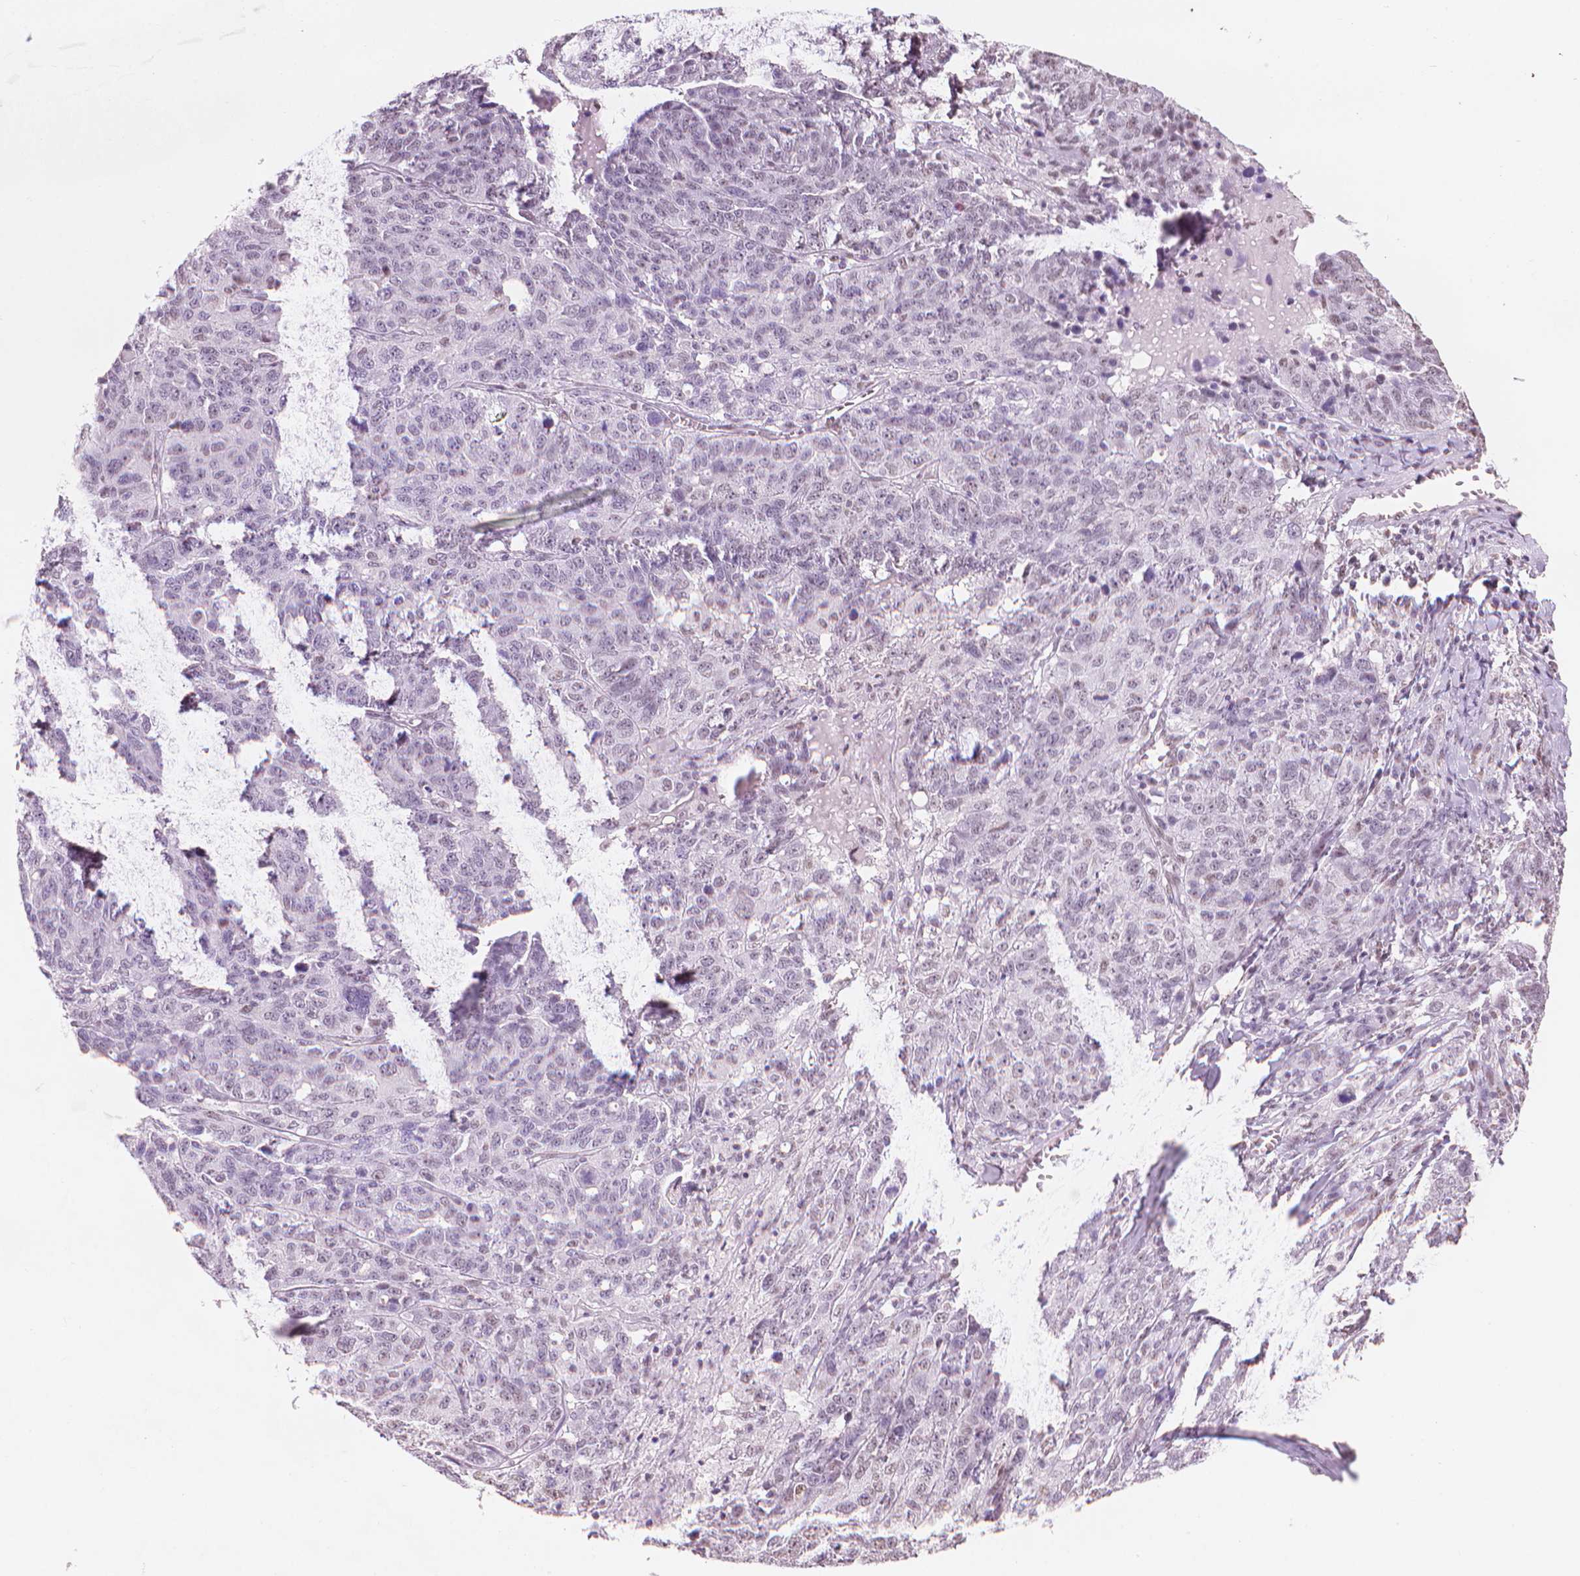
{"staining": {"intensity": "negative", "quantity": "none", "location": "none"}, "tissue": "ovarian cancer", "cell_type": "Tumor cells", "image_type": "cancer", "snomed": [{"axis": "morphology", "description": "Cystadenocarcinoma, serous, NOS"}, {"axis": "topography", "description": "Ovary"}], "caption": "DAB (3,3'-diaminobenzidine) immunohistochemical staining of ovarian cancer (serous cystadenocarcinoma) exhibits no significant staining in tumor cells.", "gene": "PIAS2", "patient": {"sex": "female", "age": 71}}